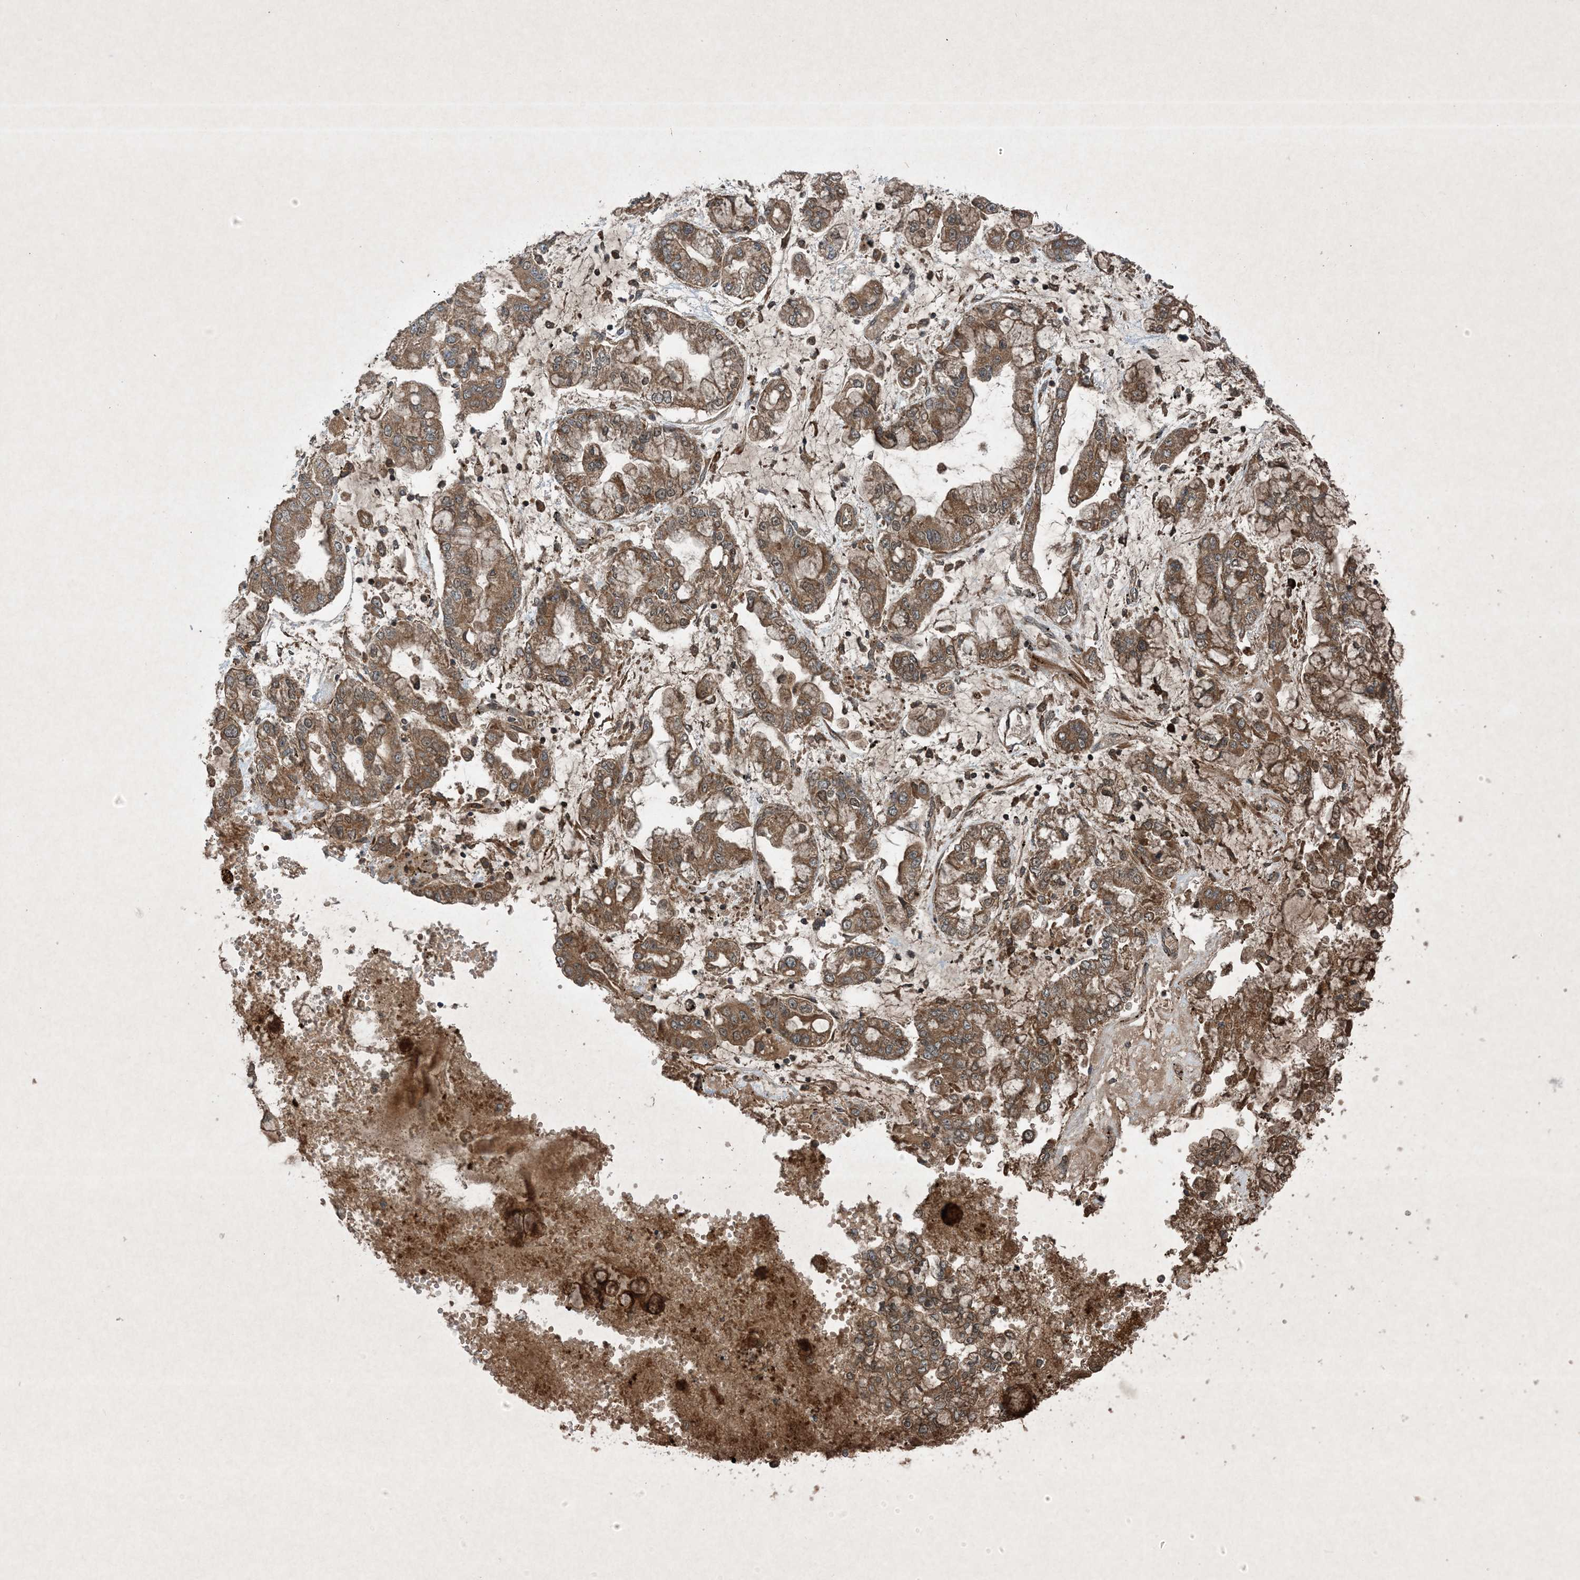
{"staining": {"intensity": "moderate", "quantity": ">75%", "location": "cytoplasmic/membranous"}, "tissue": "stomach cancer", "cell_type": "Tumor cells", "image_type": "cancer", "snomed": [{"axis": "morphology", "description": "Normal tissue, NOS"}, {"axis": "morphology", "description": "Adenocarcinoma, NOS"}, {"axis": "topography", "description": "Stomach, upper"}, {"axis": "topography", "description": "Stomach"}], "caption": "IHC image of adenocarcinoma (stomach) stained for a protein (brown), which shows medium levels of moderate cytoplasmic/membranous positivity in approximately >75% of tumor cells.", "gene": "GNG5", "patient": {"sex": "male", "age": 76}}